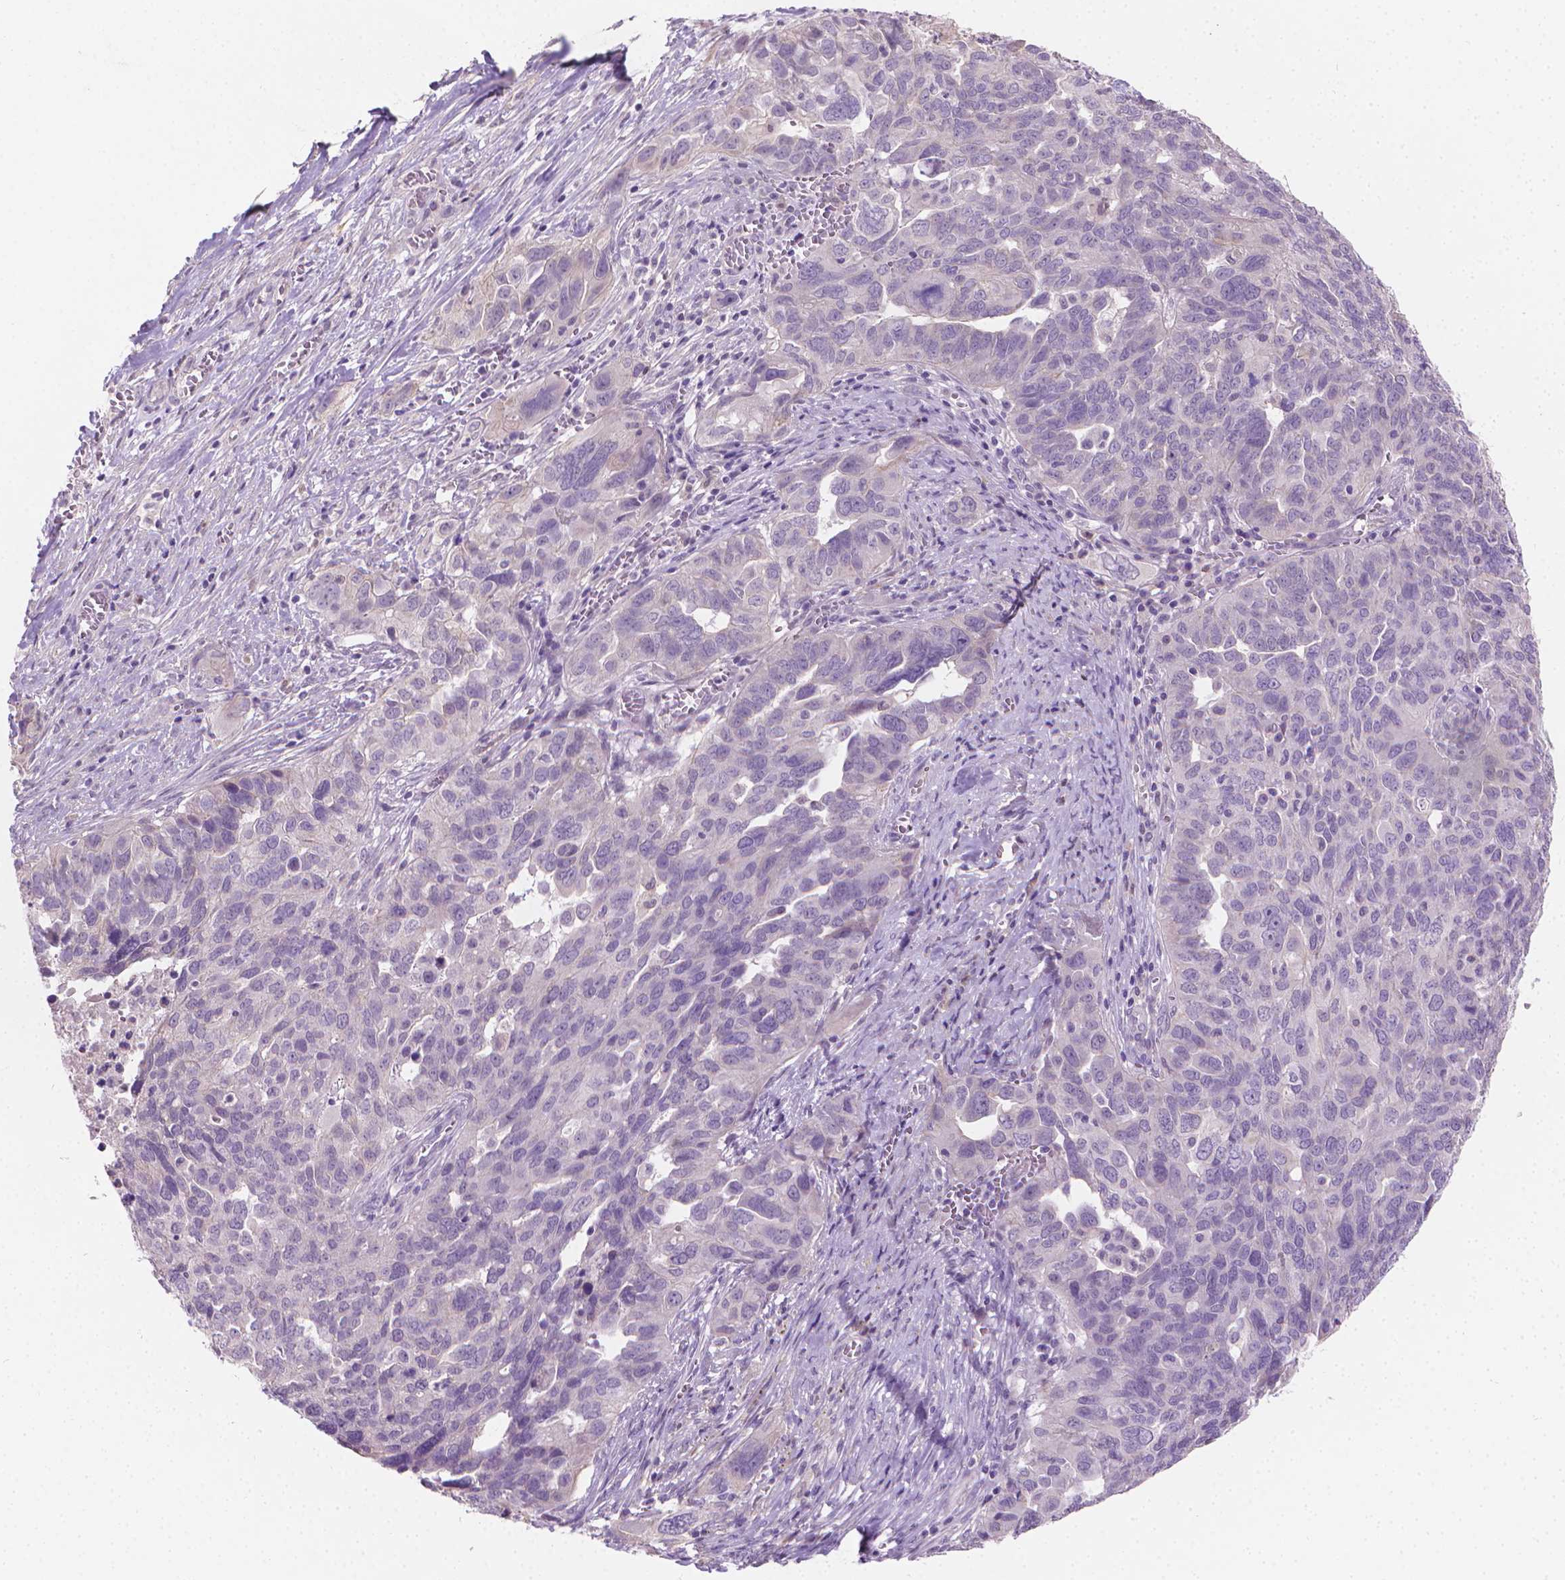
{"staining": {"intensity": "negative", "quantity": "none", "location": "none"}, "tissue": "ovarian cancer", "cell_type": "Tumor cells", "image_type": "cancer", "snomed": [{"axis": "morphology", "description": "Carcinoma, endometroid"}, {"axis": "topography", "description": "Soft tissue"}, {"axis": "topography", "description": "Ovary"}], "caption": "The histopathology image exhibits no staining of tumor cells in ovarian endometroid carcinoma.", "gene": "GSDMA", "patient": {"sex": "female", "age": 52}}